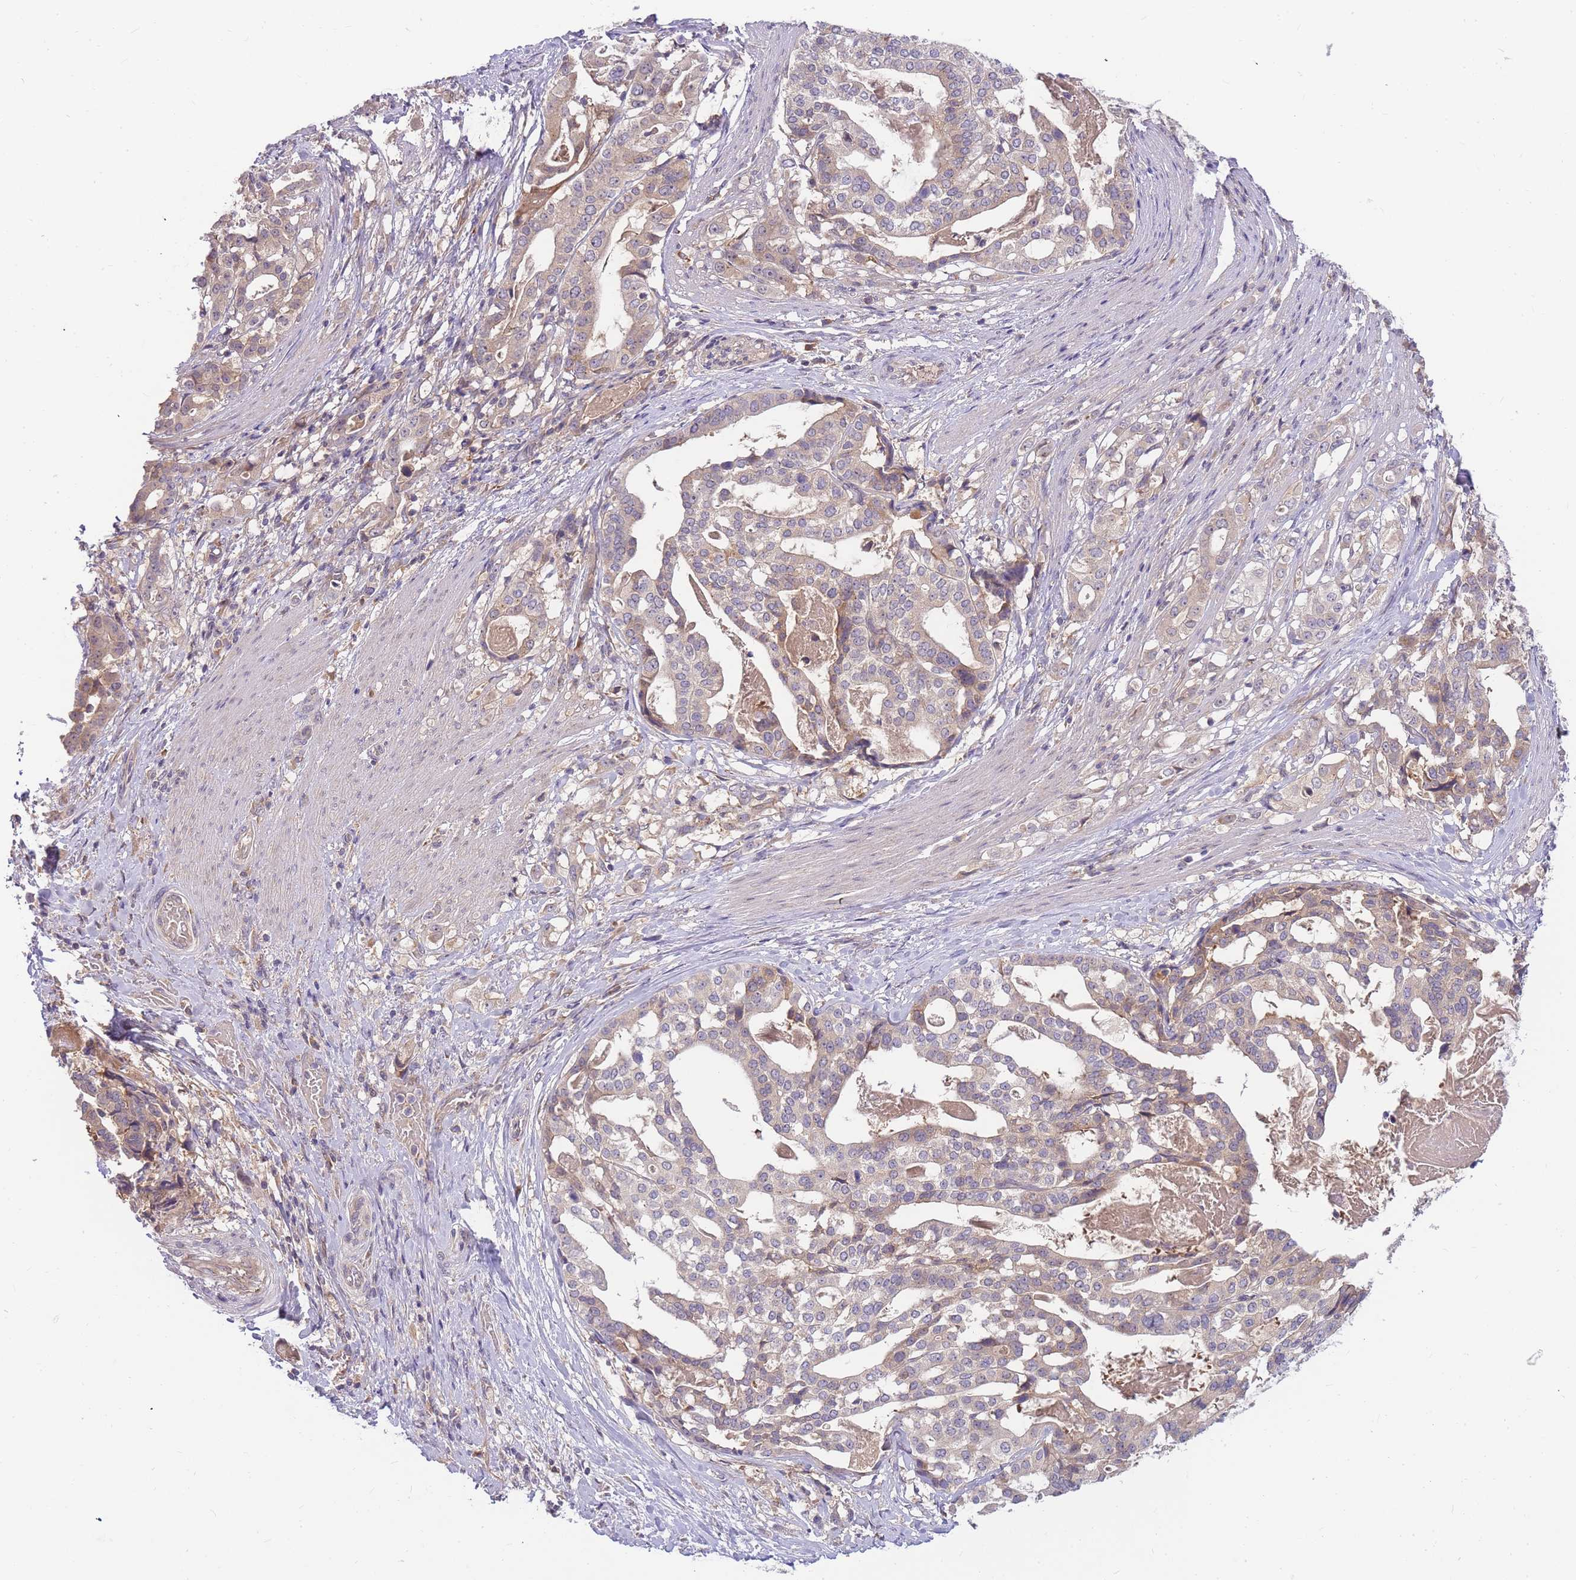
{"staining": {"intensity": "weak", "quantity": "25%-75%", "location": "cytoplasmic/membranous"}, "tissue": "stomach cancer", "cell_type": "Tumor cells", "image_type": "cancer", "snomed": [{"axis": "morphology", "description": "Adenocarcinoma, NOS"}, {"axis": "topography", "description": "Stomach"}], "caption": "Stomach cancer (adenocarcinoma) stained with DAB immunohistochemistry reveals low levels of weak cytoplasmic/membranous positivity in approximately 25%-75% of tumor cells. (DAB = brown stain, brightfield microscopy at high magnification).", "gene": "ZNF577", "patient": {"sex": "male", "age": 48}}